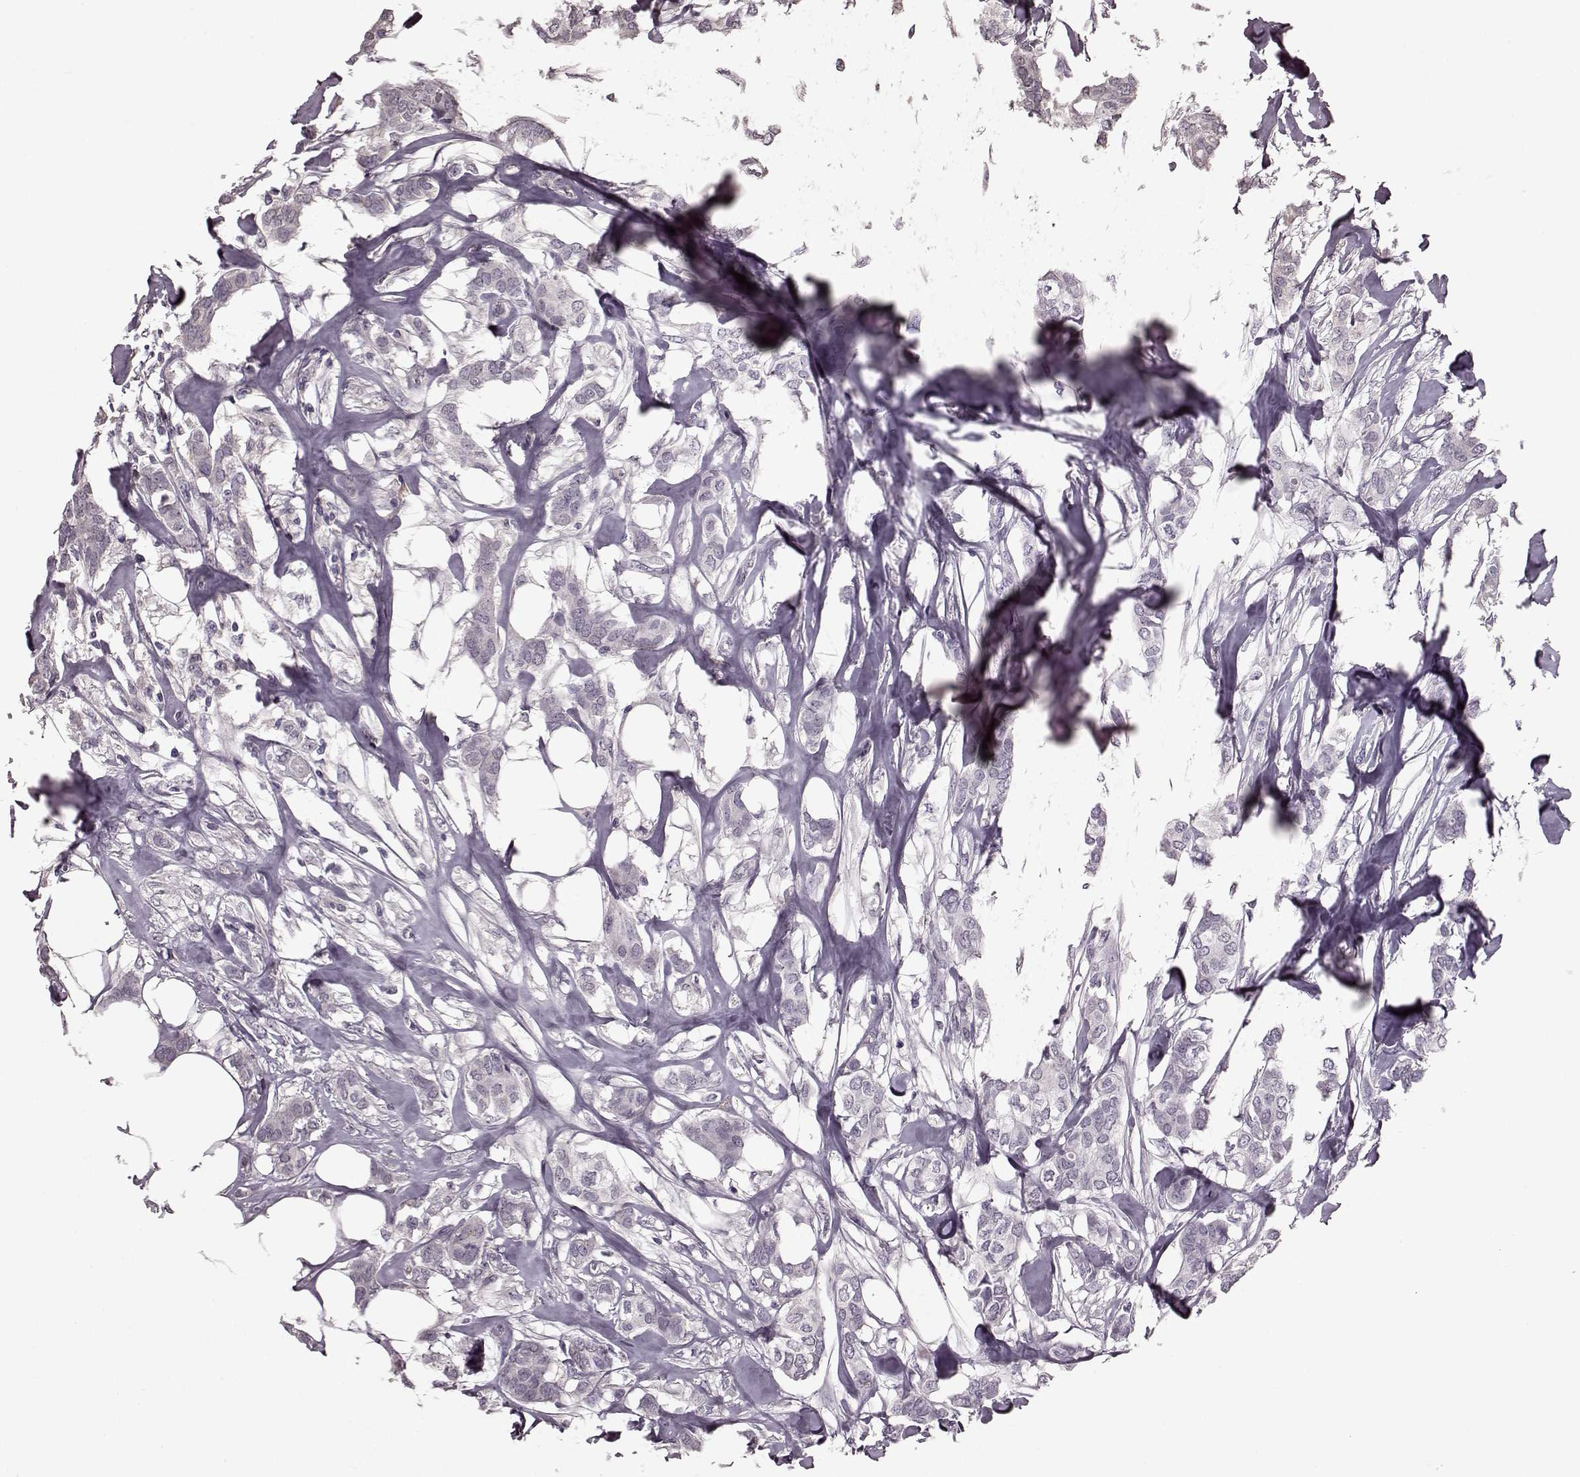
{"staining": {"intensity": "negative", "quantity": "none", "location": "none"}, "tissue": "breast cancer", "cell_type": "Tumor cells", "image_type": "cancer", "snomed": [{"axis": "morphology", "description": "Duct carcinoma"}, {"axis": "topography", "description": "Breast"}], "caption": "The image exhibits no staining of tumor cells in breast cancer (intraductal carcinoma).", "gene": "NRL", "patient": {"sex": "female", "age": 62}}